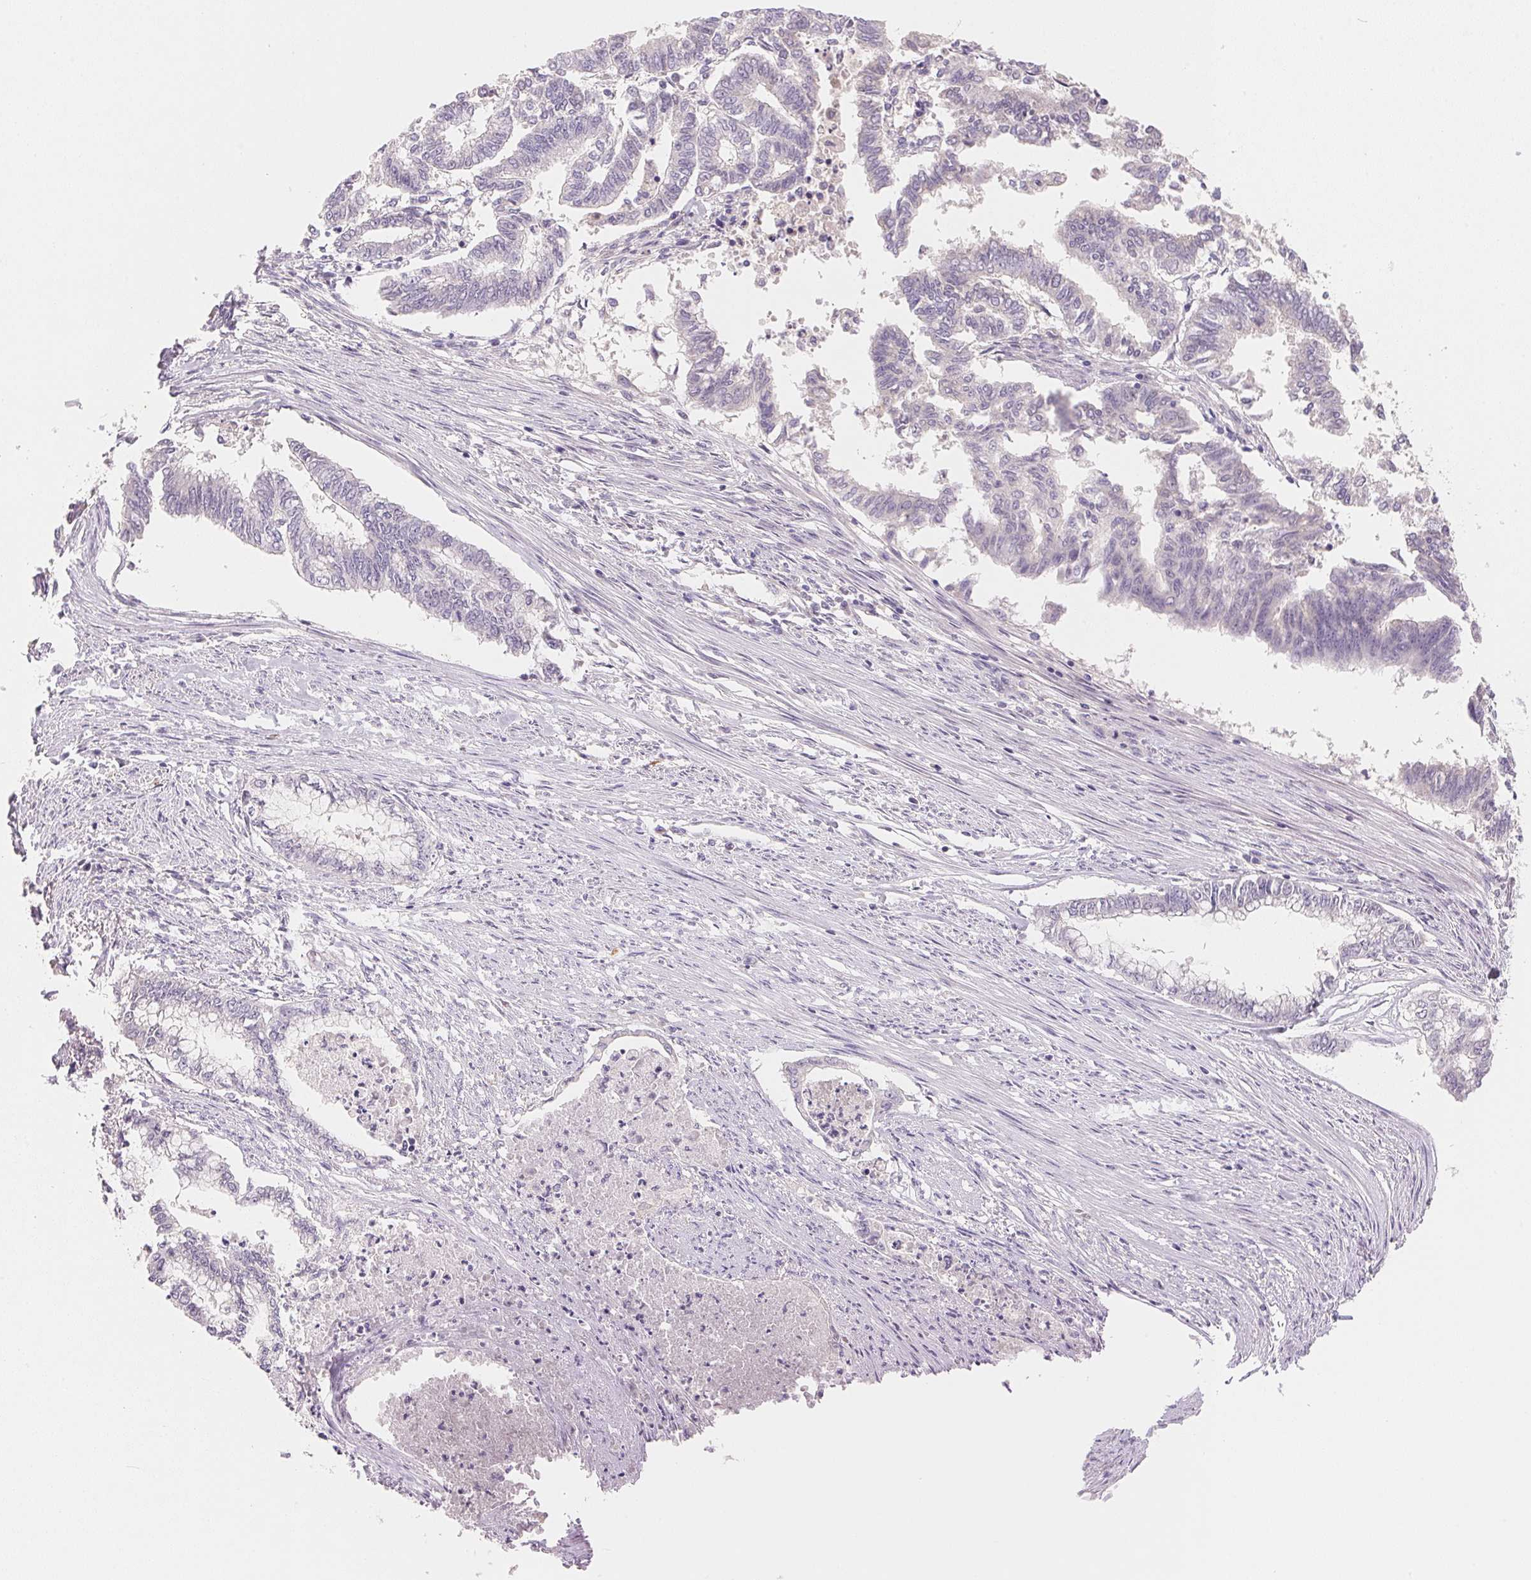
{"staining": {"intensity": "negative", "quantity": "none", "location": "none"}, "tissue": "endometrial cancer", "cell_type": "Tumor cells", "image_type": "cancer", "snomed": [{"axis": "morphology", "description": "Adenocarcinoma, NOS"}, {"axis": "topography", "description": "Endometrium"}], "caption": "Photomicrograph shows no protein expression in tumor cells of endometrial adenocarcinoma tissue.", "gene": "MCOLN3", "patient": {"sex": "female", "age": 79}}